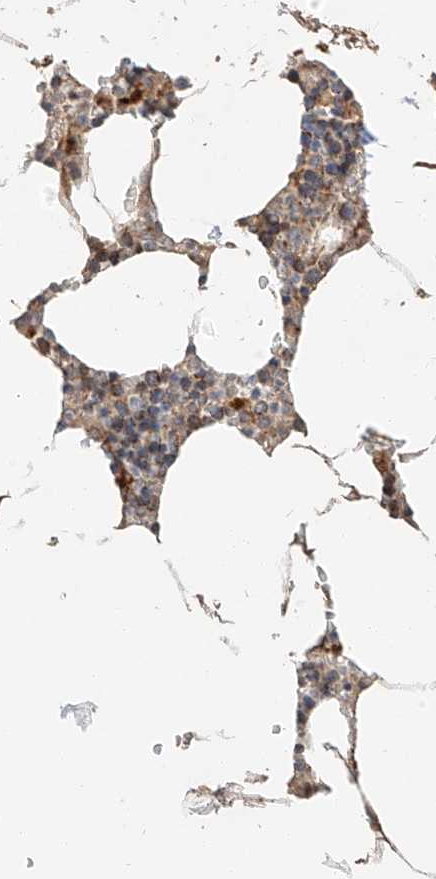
{"staining": {"intensity": "moderate", "quantity": "<25%", "location": "cytoplasmic/membranous"}, "tissue": "bone marrow", "cell_type": "Hematopoietic cells", "image_type": "normal", "snomed": [{"axis": "morphology", "description": "Normal tissue, NOS"}, {"axis": "topography", "description": "Bone marrow"}], "caption": "A high-resolution micrograph shows immunohistochemistry staining of unremarkable bone marrow, which demonstrates moderate cytoplasmic/membranous positivity in about <25% of hematopoietic cells. (Brightfield microscopy of DAB IHC at high magnification).", "gene": "SUSD6", "patient": {"sex": "male", "age": 70}}